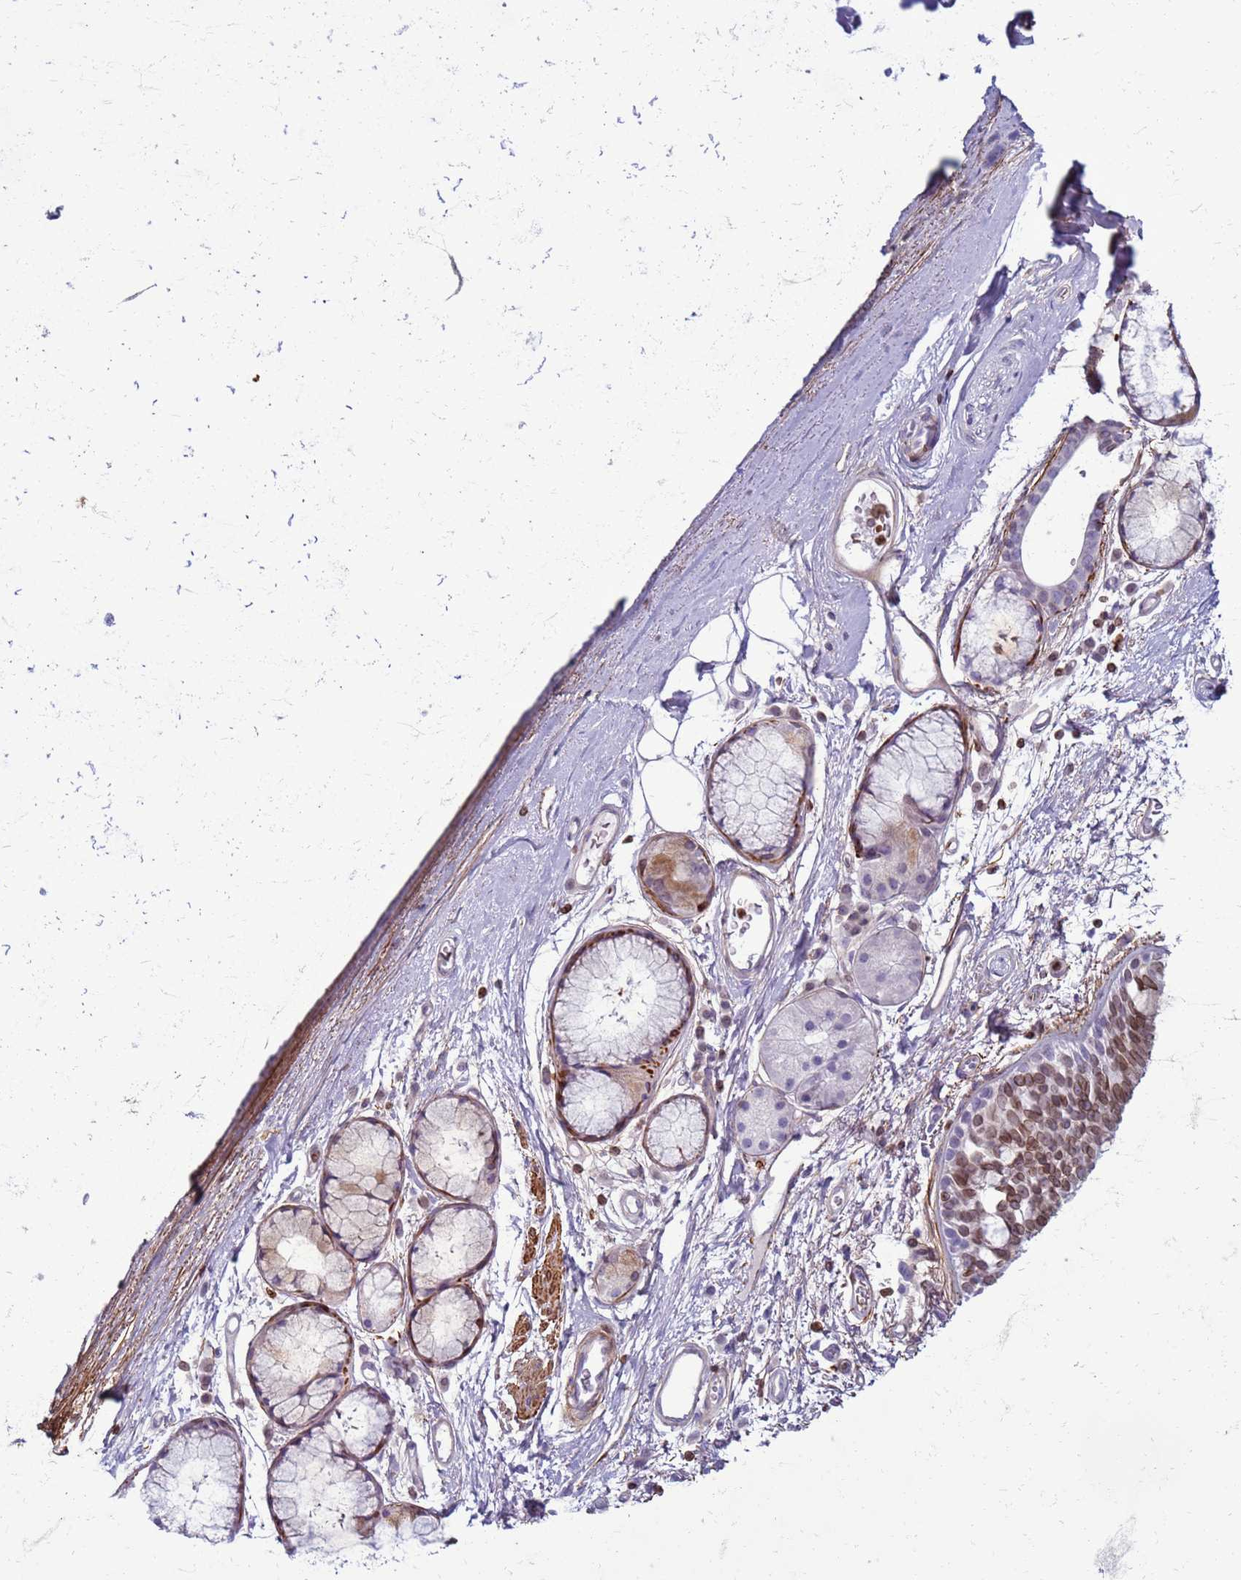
{"staining": {"intensity": "negative", "quantity": "none", "location": "none"}, "tissue": "adipose tissue", "cell_type": "Adipocytes", "image_type": "normal", "snomed": [{"axis": "morphology", "description": "Normal tissue, NOS"}, {"axis": "topography", "description": "Cartilage tissue"}], "caption": "The photomicrograph exhibits no significant positivity in adipocytes of adipose tissue. (Stains: DAB immunohistochemistry (IHC) with hematoxylin counter stain, Microscopy: brightfield microscopy at high magnification).", "gene": "METTL25B", "patient": {"sex": "male", "age": 73}}